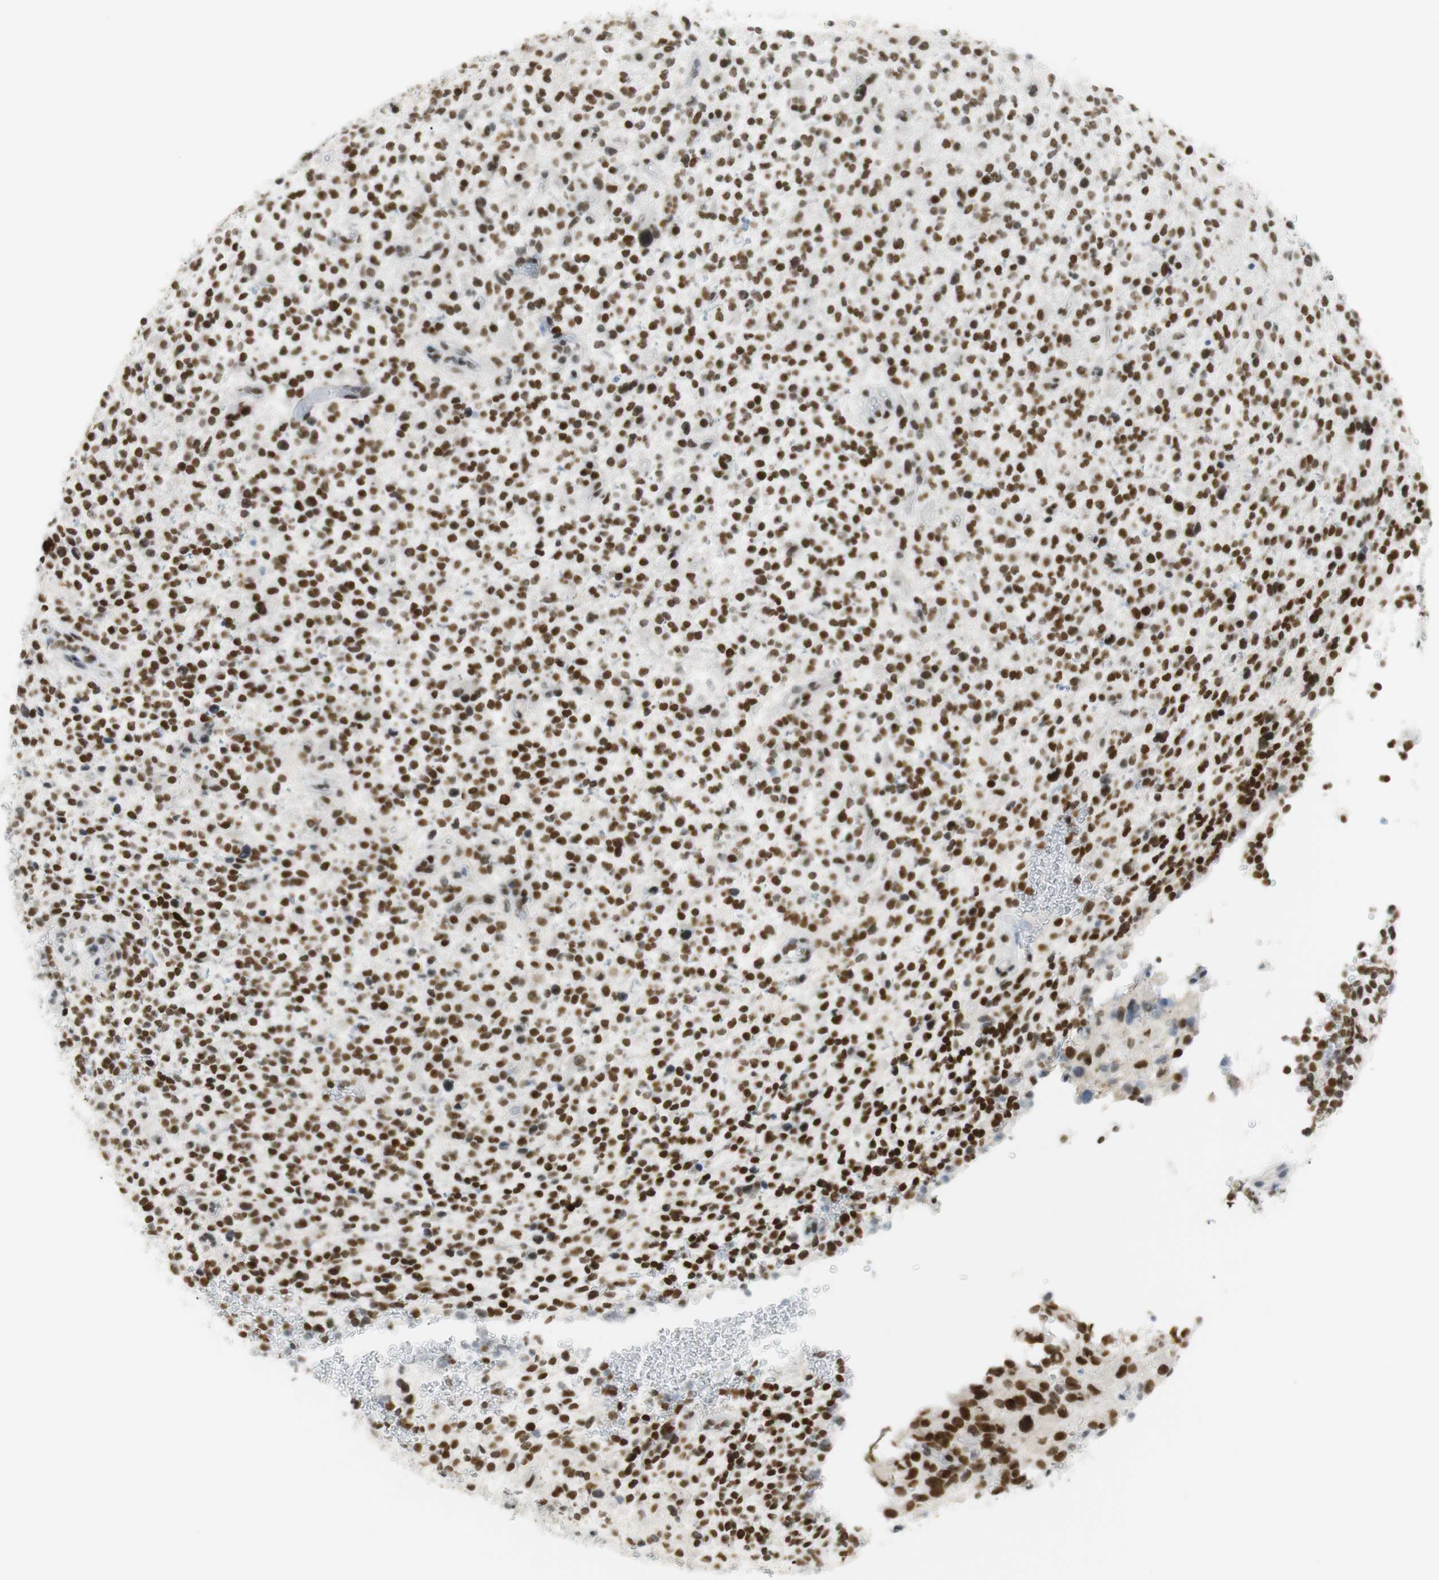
{"staining": {"intensity": "strong", "quantity": ">75%", "location": "nuclear"}, "tissue": "glioma", "cell_type": "Tumor cells", "image_type": "cancer", "snomed": [{"axis": "morphology", "description": "Glioma, malignant, High grade"}, {"axis": "topography", "description": "Brain"}], "caption": "IHC micrograph of neoplastic tissue: malignant high-grade glioma stained using IHC reveals high levels of strong protein expression localized specifically in the nuclear of tumor cells, appearing as a nuclear brown color.", "gene": "BMI1", "patient": {"sex": "male", "age": 48}}